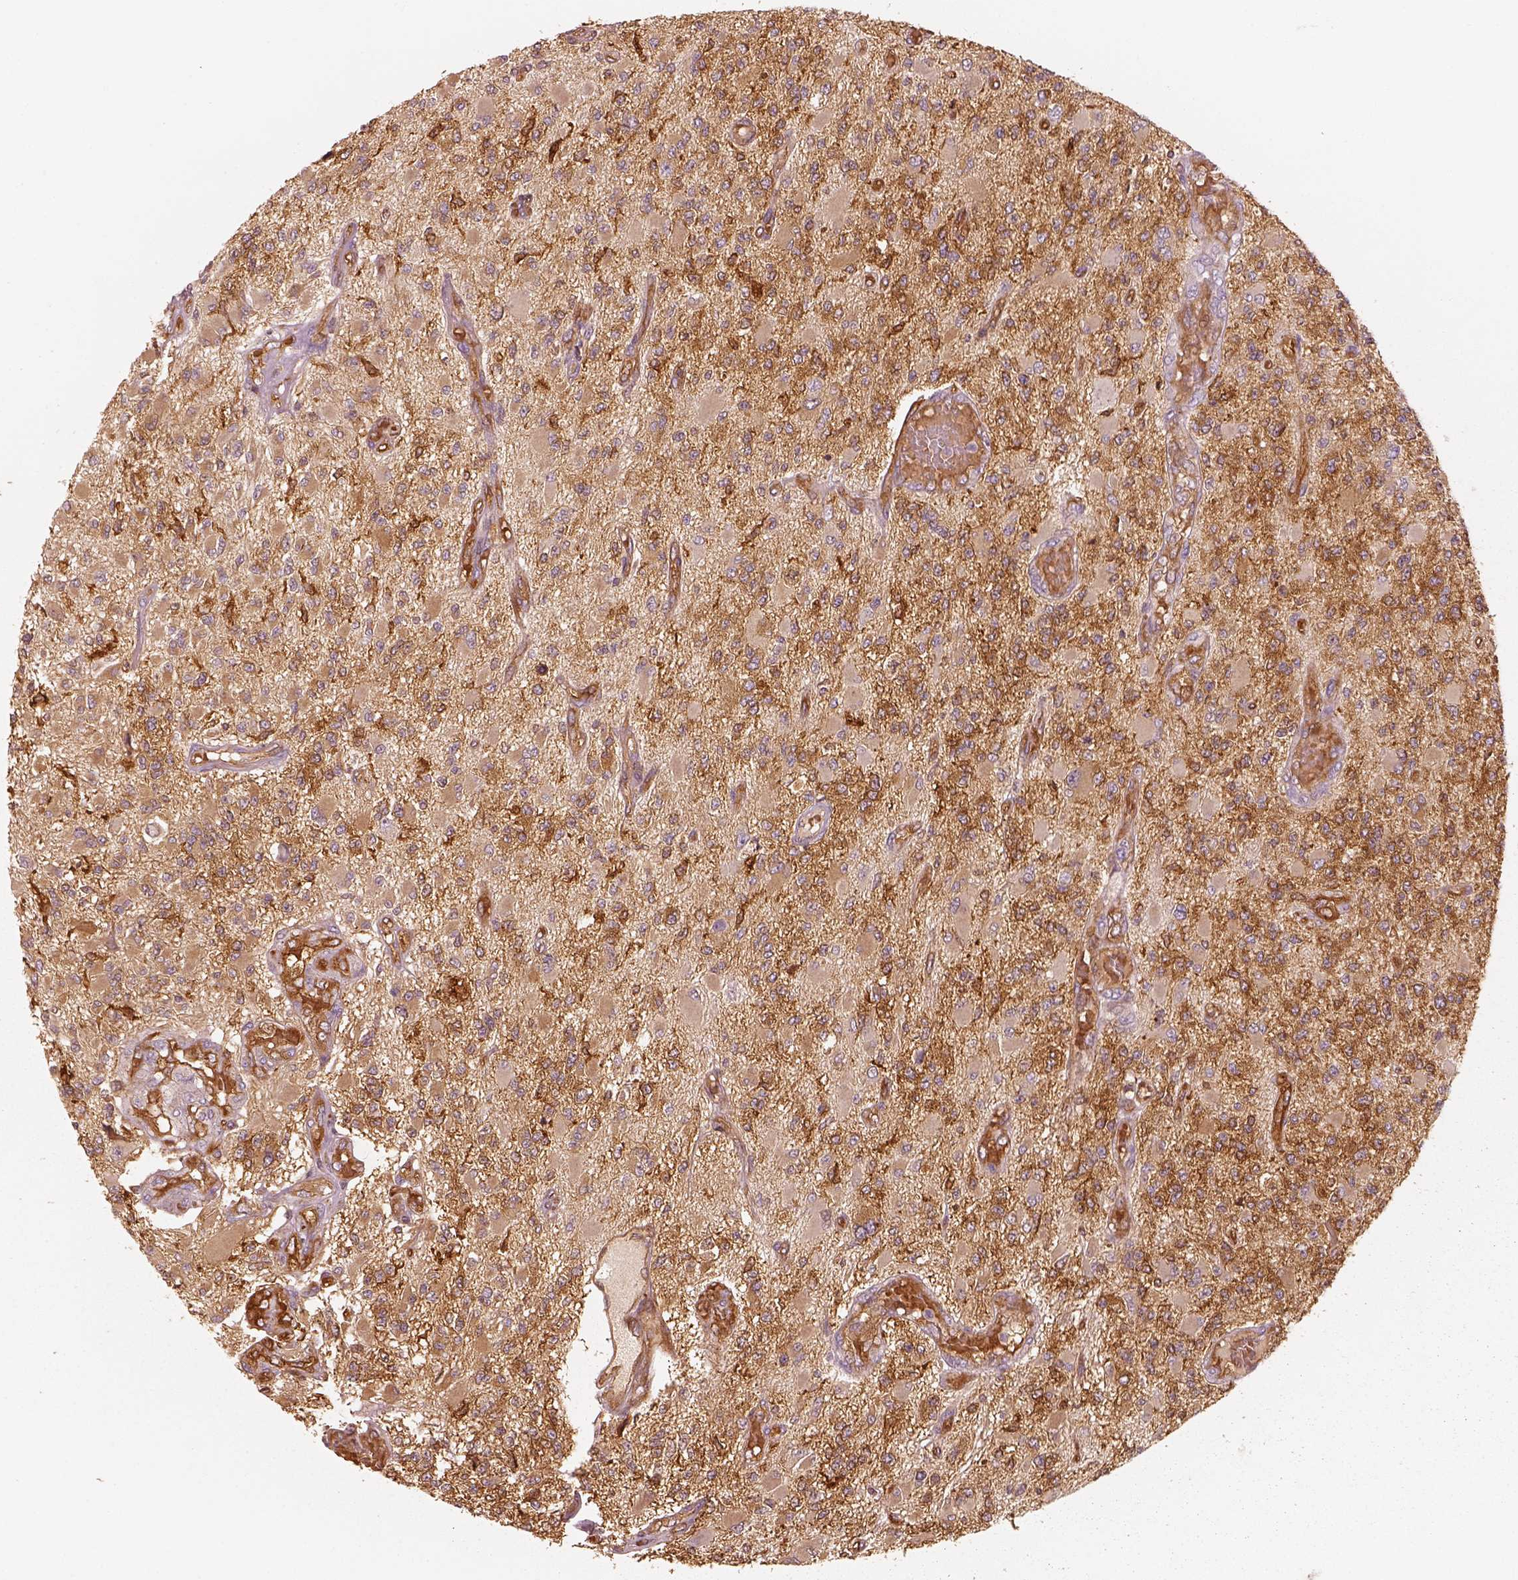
{"staining": {"intensity": "moderate", "quantity": ">75%", "location": "cytoplasmic/membranous"}, "tissue": "glioma", "cell_type": "Tumor cells", "image_type": "cancer", "snomed": [{"axis": "morphology", "description": "Glioma, malignant, High grade"}, {"axis": "topography", "description": "Brain"}], "caption": "DAB immunohistochemical staining of human glioma demonstrates moderate cytoplasmic/membranous protein staining in about >75% of tumor cells.", "gene": "FSCN1", "patient": {"sex": "female", "age": 63}}